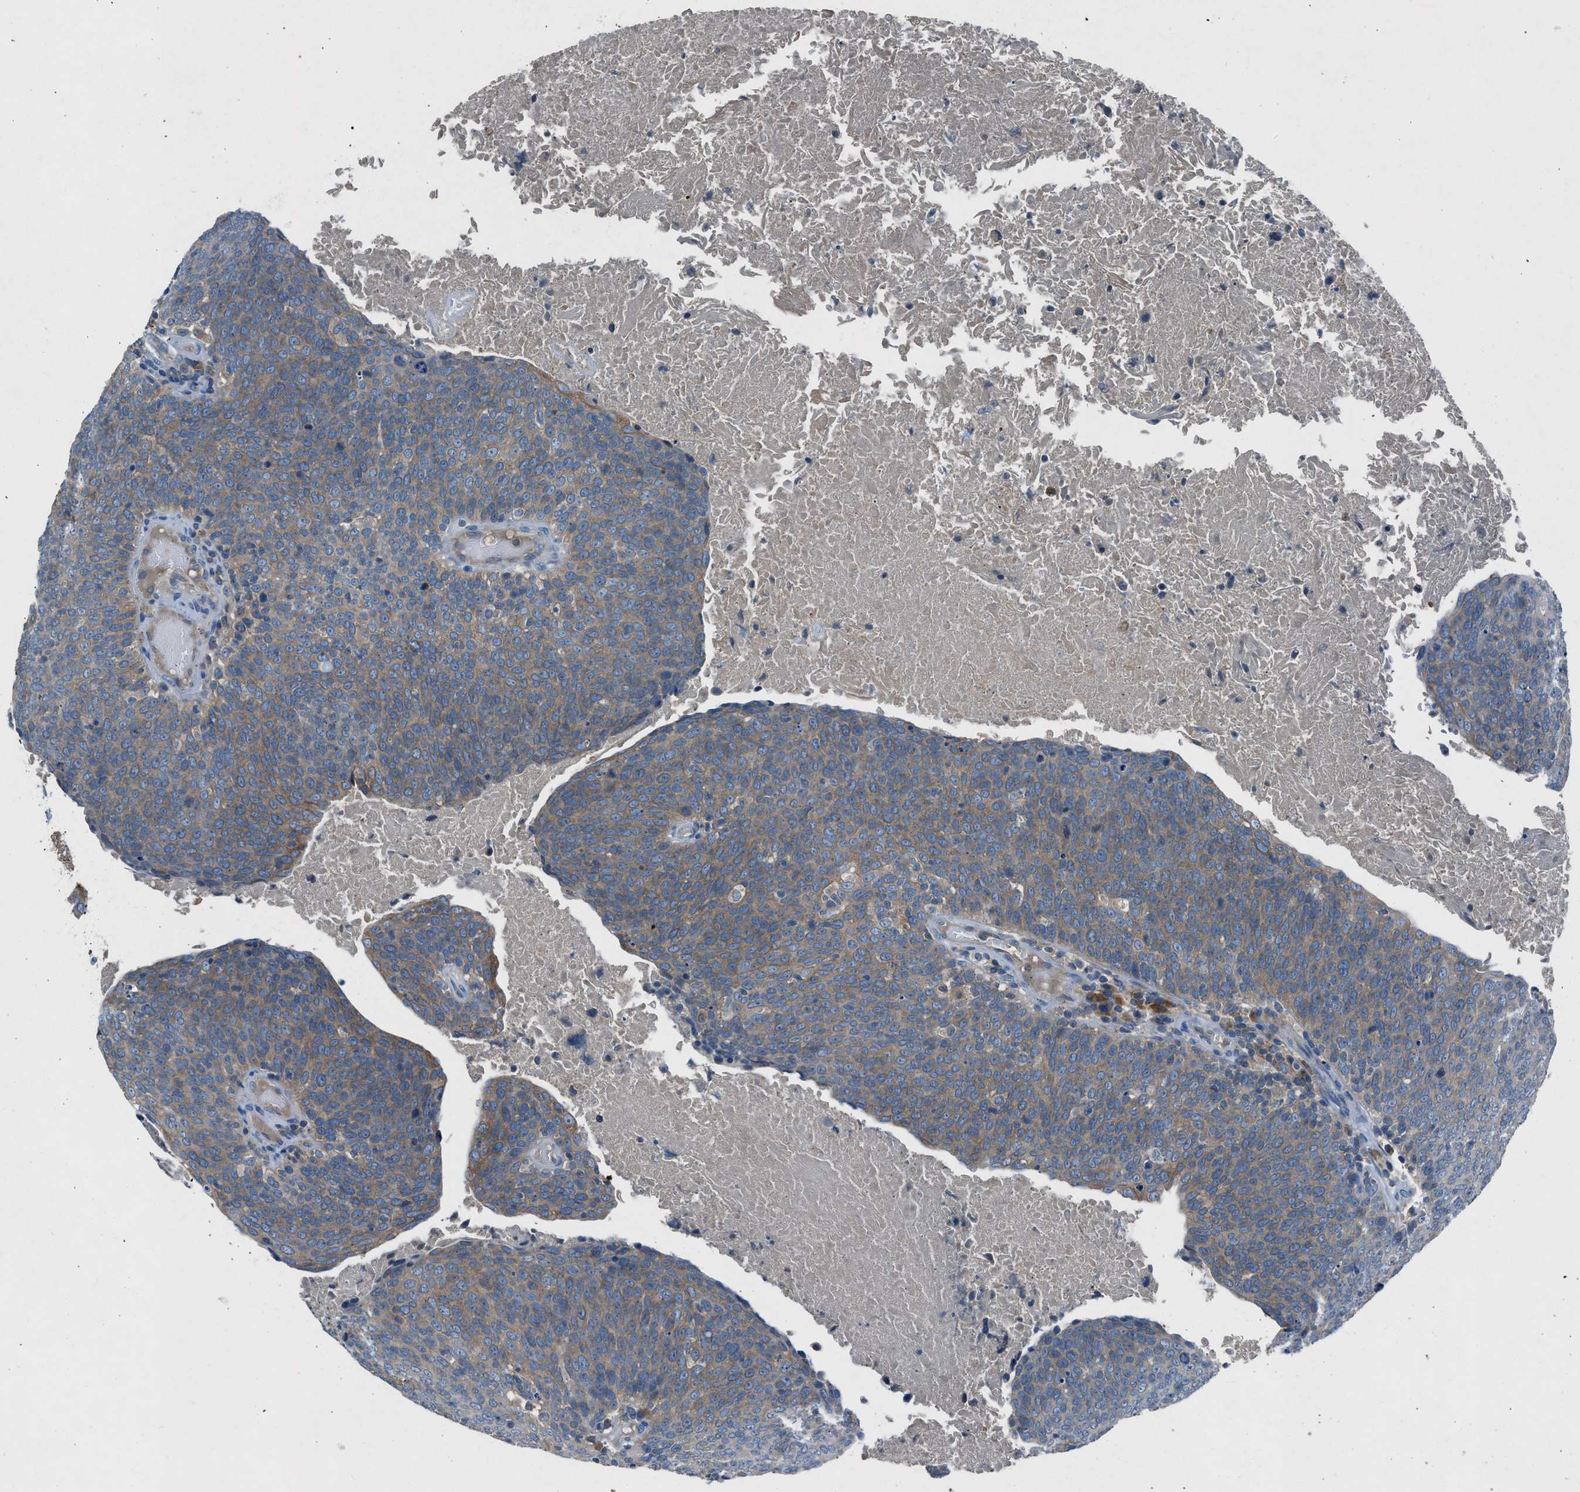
{"staining": {"intensity": "weak", "quantity": ">75%", "location": "cytoplasmic/membranous"}, "tissue": "head and neck cancer", "cell_type": "Tumor cells", "image_type": "cancer", "snomed": [{"axis": "morphology", "description": "Squamous cell carcinoma, NOS"}, {"axis": "morphology", "description": "Squamous cell carcinoma, metastatic, NOS"}, {"axis": "topography", "description": "Lymph node"}, {"axis": "topography", "description": "Head-Neck"}], "caption": "This is an image of immunohistochemistry staining of head and neck metastatic squamous cell carcinoma, which shows weak expression in the cytoplasmic/membranous of tumor cells.", "gene": "BMP1", "patient": {"sex": "male", "age": 62}}